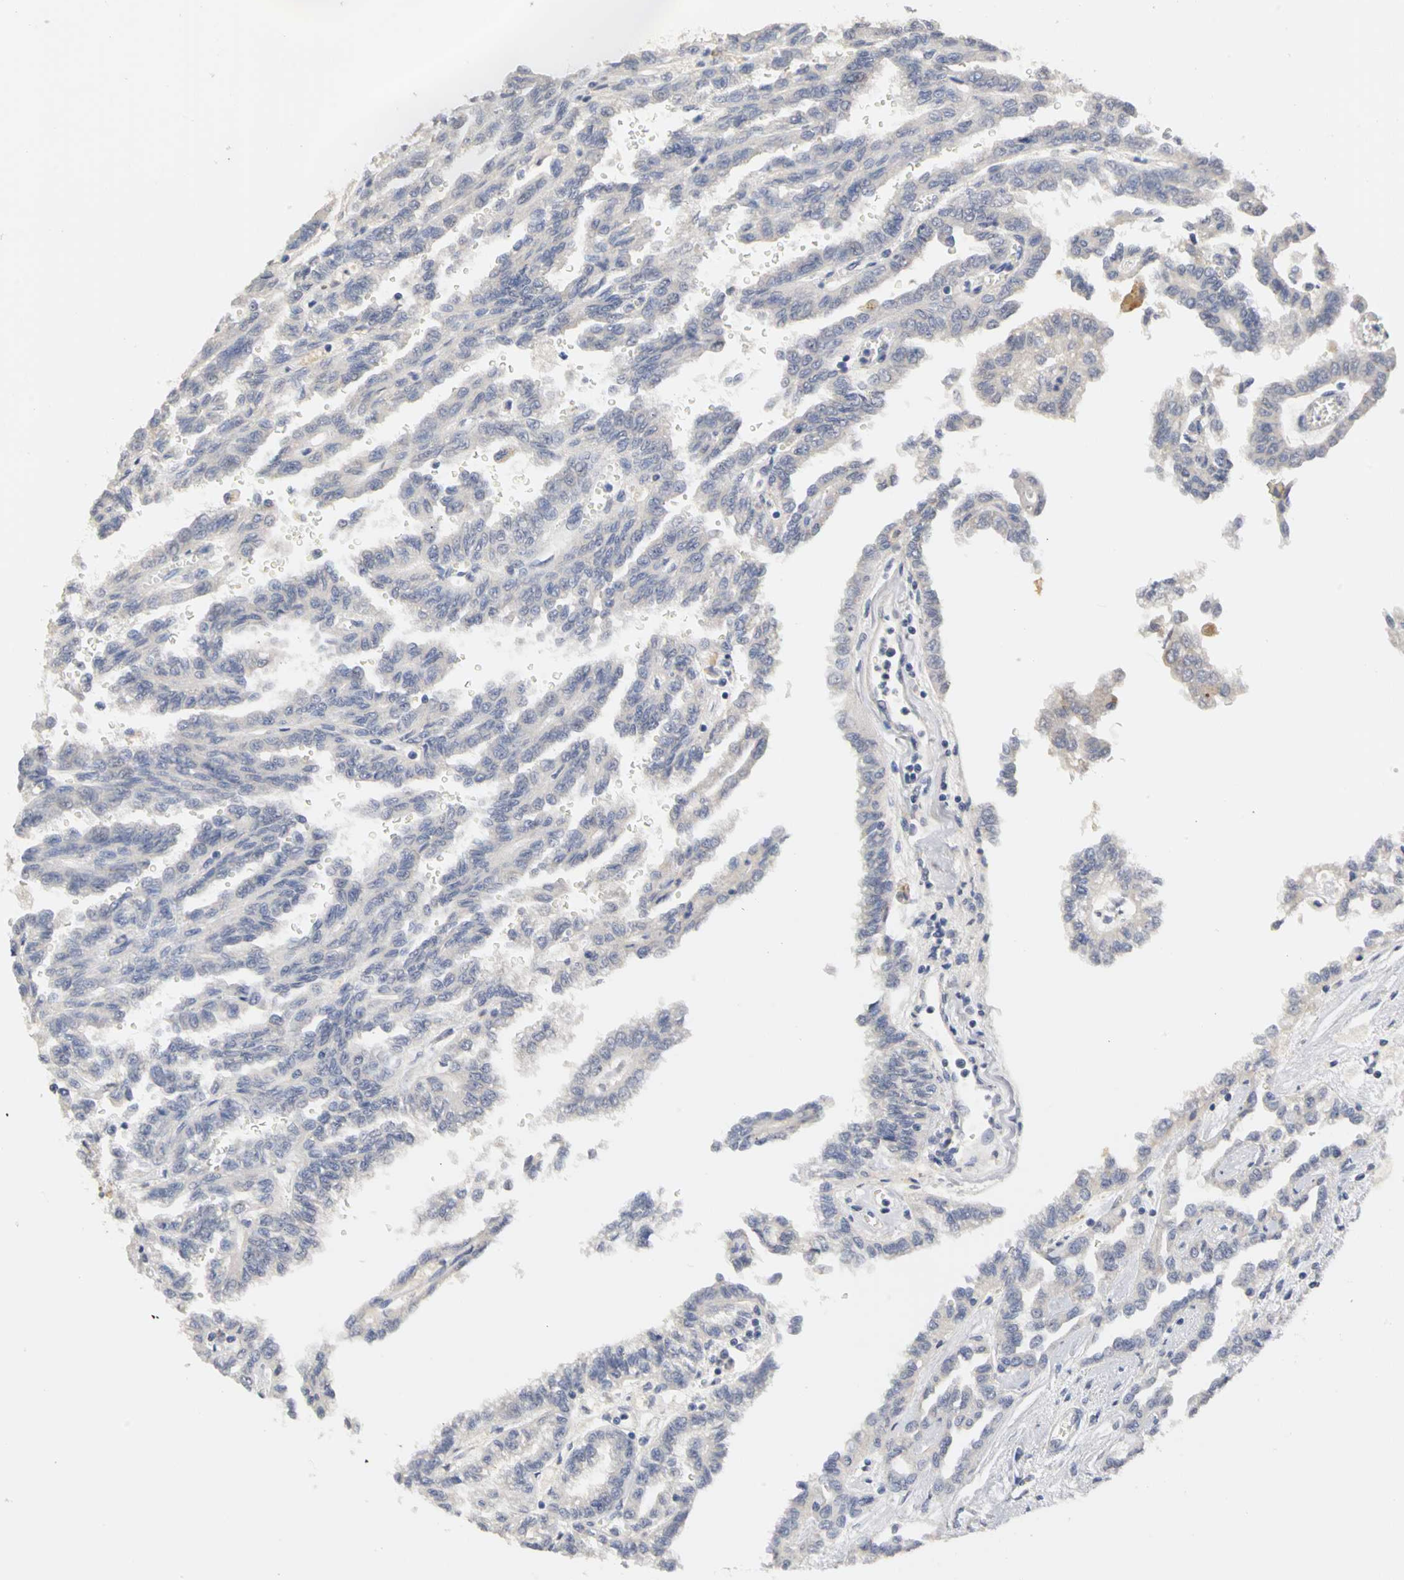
{"staining": {"intensity": "negative", "quantity": "none", "location": "none"}, "tissue": "renal cancer", "cell_type": "Tumor cells", "image_type": "cancer", "snomed": [{"axis": "morphology", "description": "Inflammation, NOS"}, {"axis": "morphology", "description": "Adenocarcinoma, NOS"}, {"axis": "topography", "description": "Kidney"}], "caption": "This is an immunohistochemistry micrograph of human renal cancer. There is no expression in tumor cells.", "gene": "PGR", "patient": {"sex": "male", "age": 68}}